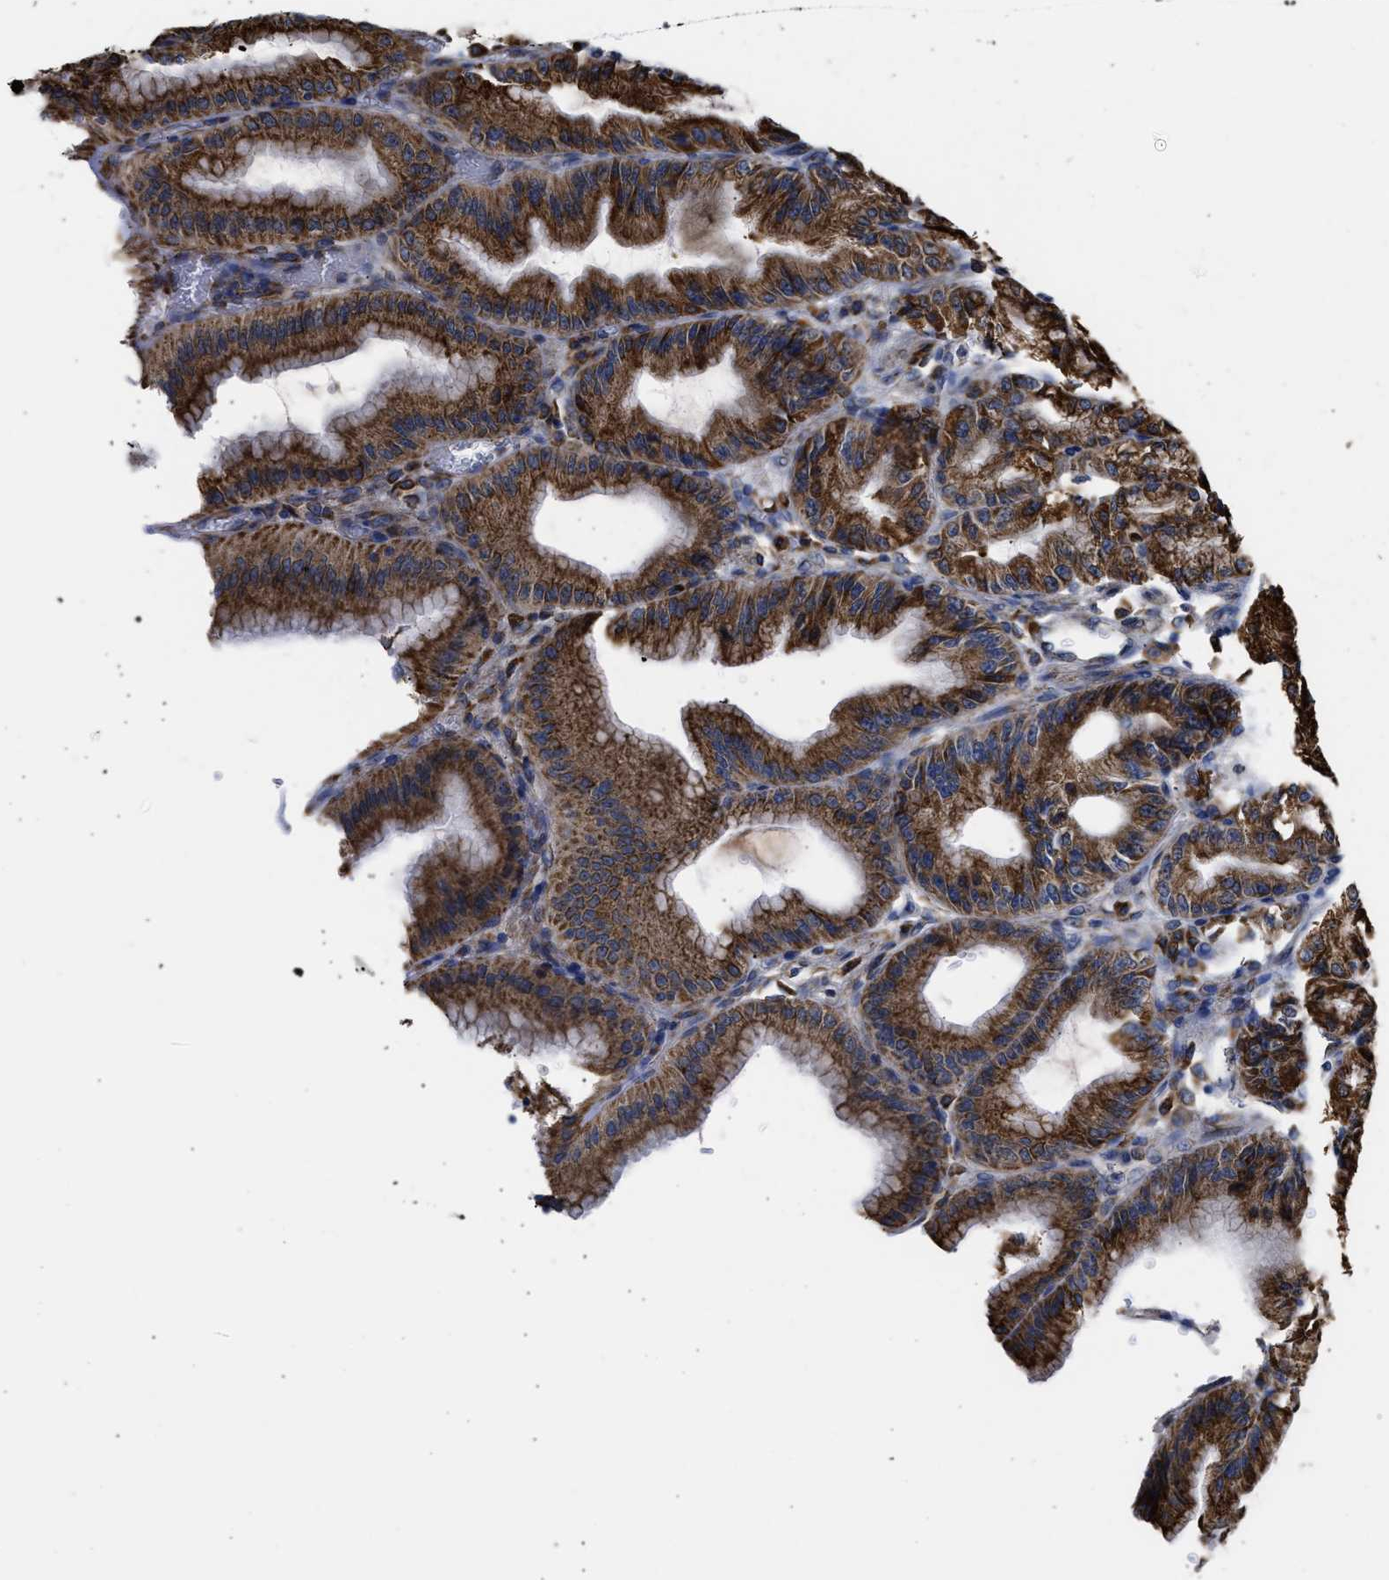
{"staining": {"intensity": "strong", "quantity": ">75%", "location": "cytoplasmic/membranous"}, "tissue": "stomach", "cell_type": "Glandular cells", "image_type": "normal", "snomed": [{"axis": "morphology", "description": "Normal tissue, NOS"}, {"axis": "topography", "description": "Stomach, lower"}], "caption": "Approximately >75% of glandular cells in unremarkable stomach exhibit strong cytoplasmic/membranous protein staining as visualized by brown immunohistochemical staining.", "gene": "CYCS", "patient": {"sex": "male", "age": 71}}